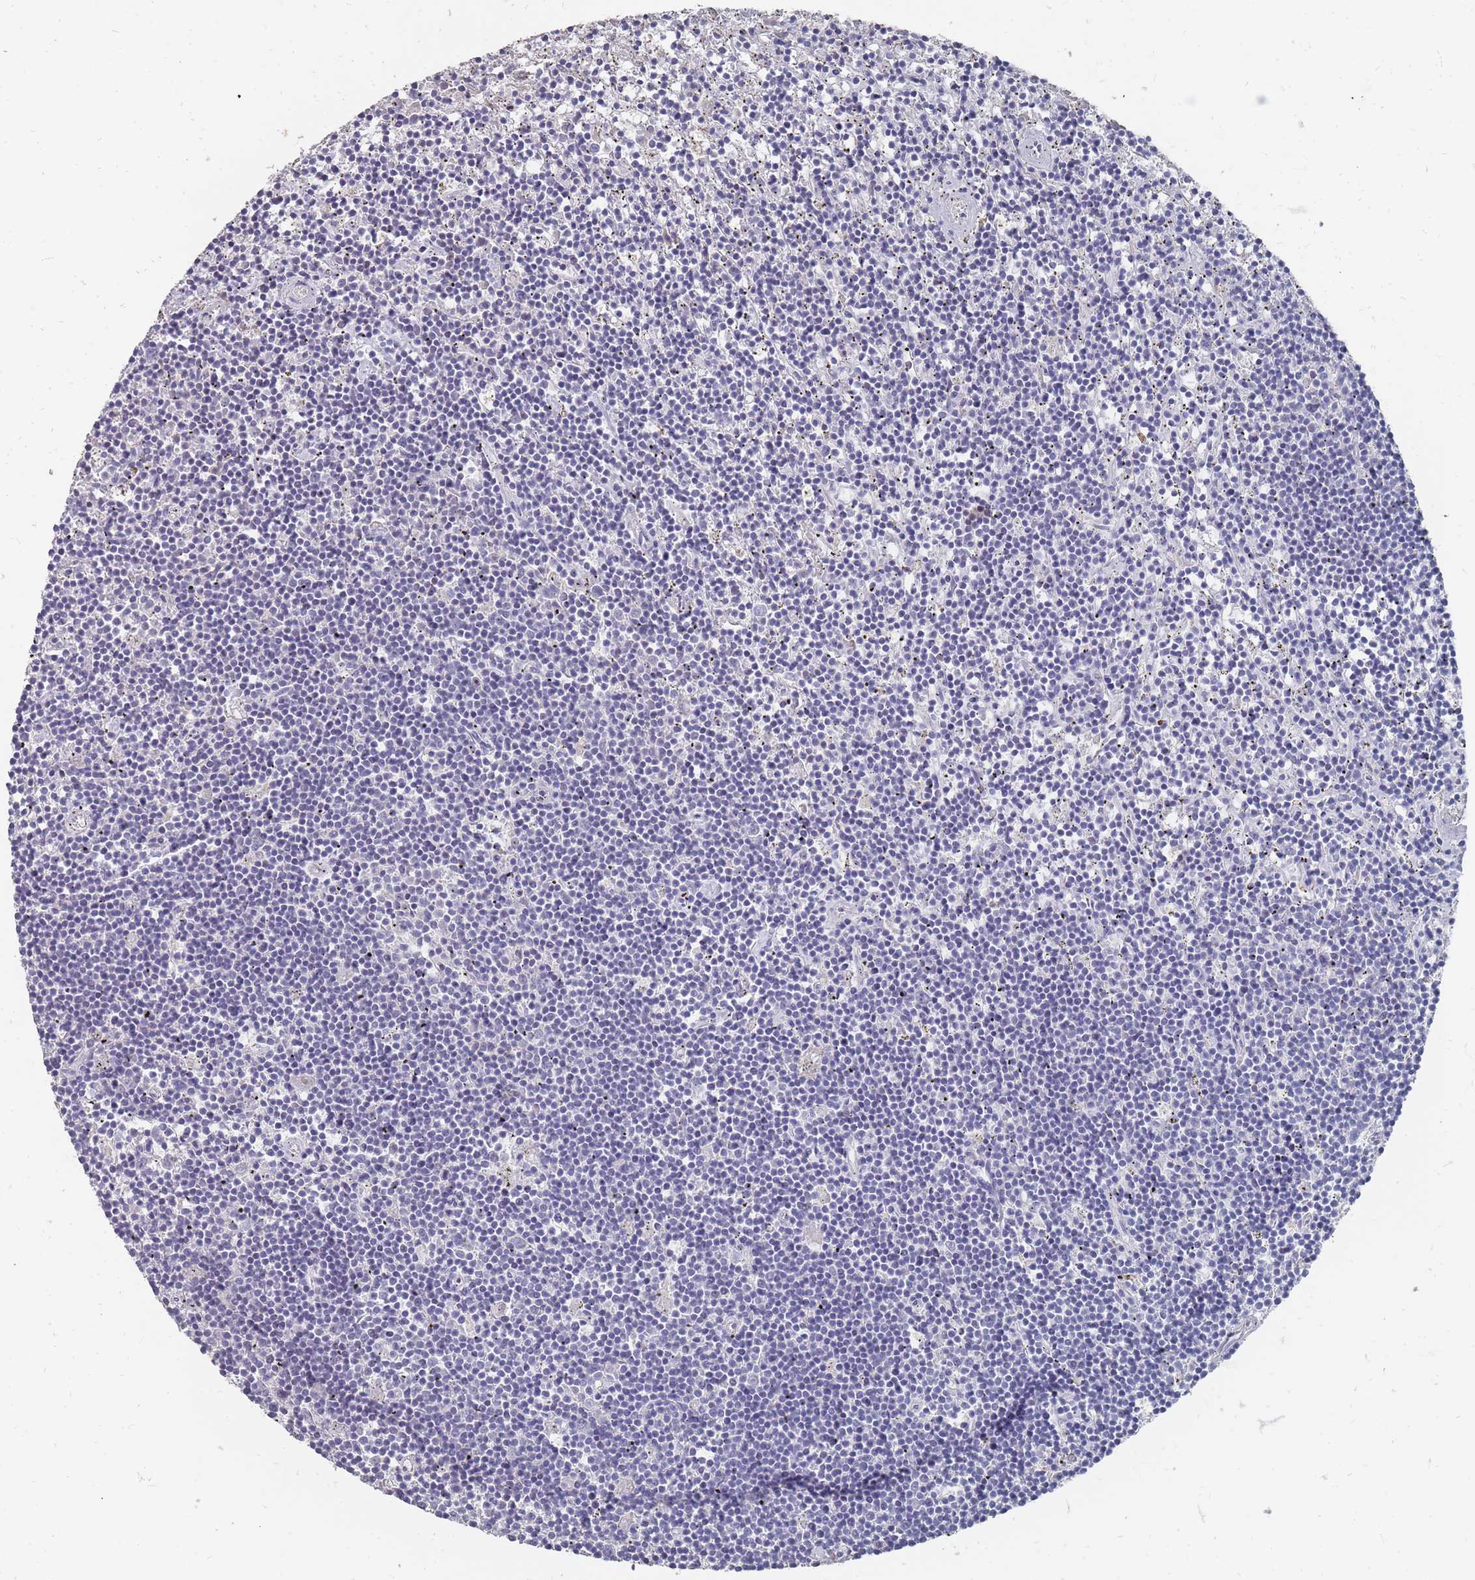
{"staining": {"intensity": "negative", "quantity": "none", "location": "none"}, "tissue": "lymphoma", "cell_type": "Tumor cells", "image_type": "cancer", "snomed": [{"axis": "morphology", "description": "Malignant lymphoma, non-Hodgkin's type, Low grade"}, {"axis": "topography", "description": "Spleen"}], "caption": "A histopathology image of human low-grade malignant lymphoma, non-Hodgkin's type is negative for staining in tumor cells. (Immunohistochemistry (ihc), brightfield microscopy, high magnification).", "gene": "OTULINL", "patient": {"sex": "male", "age": 76}}